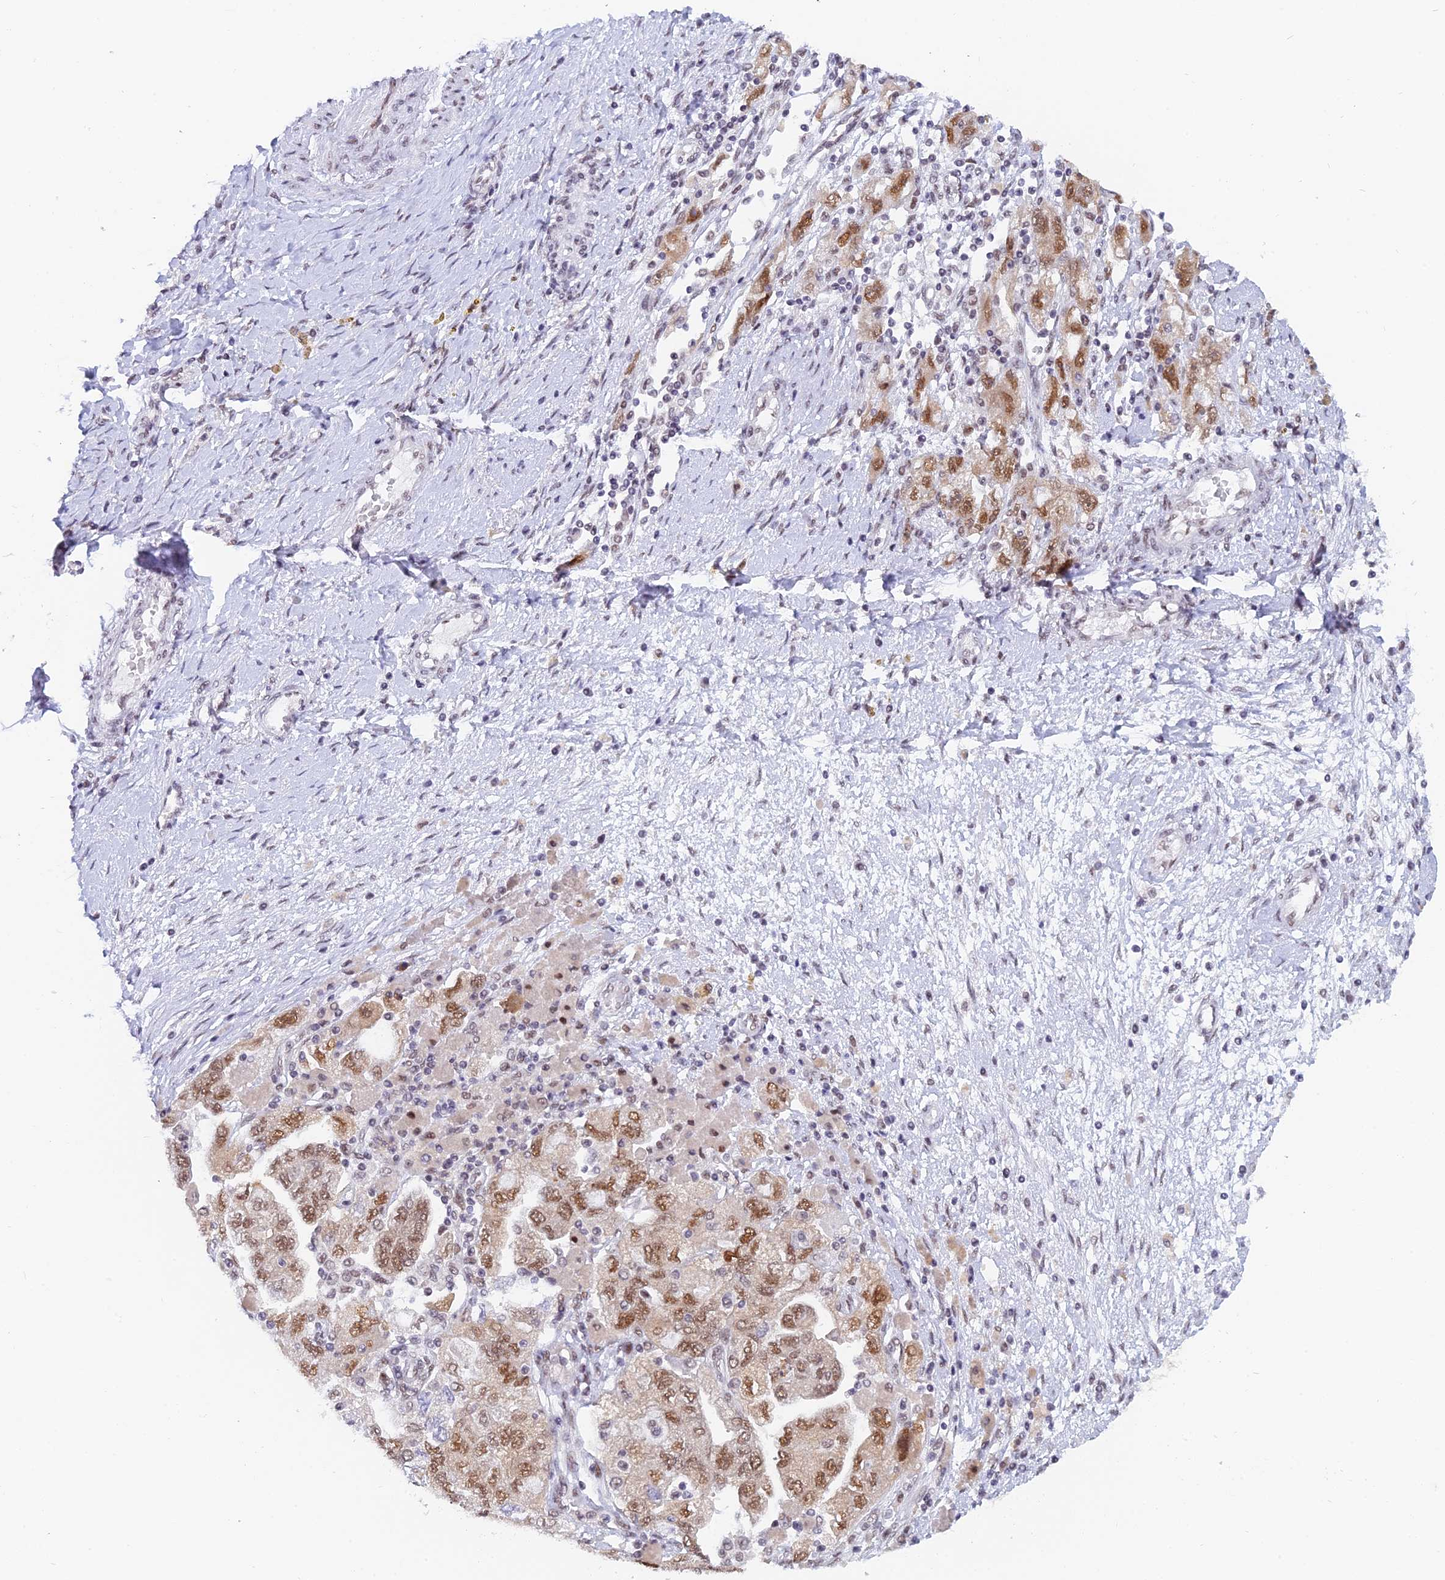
{"staining": {"intensity": "moderate", "quantity": ">75%", "location": "nuclear"}, "tissue": "ovarian cancer", "cell_type": "Tumor cells", "image_type": "cancer", "snomed": [{"axis": "morphology", "description": "Carcinoma, NOS"}, {"axis": "morphology", "description": "Cystadenocarcinoma, serous, NOS"}, {"axis": "topography", "description": "Ovary"}], "caption": "Protein analysis of ovarian cancer tissue shows moderate nuclear expression in approximately >75% of tumor cells. (DAB IHC, brown staining for protein, blue staining for nuclei).", "gene": "DPY30", "patient": {"sex": "female", "age": 69}}